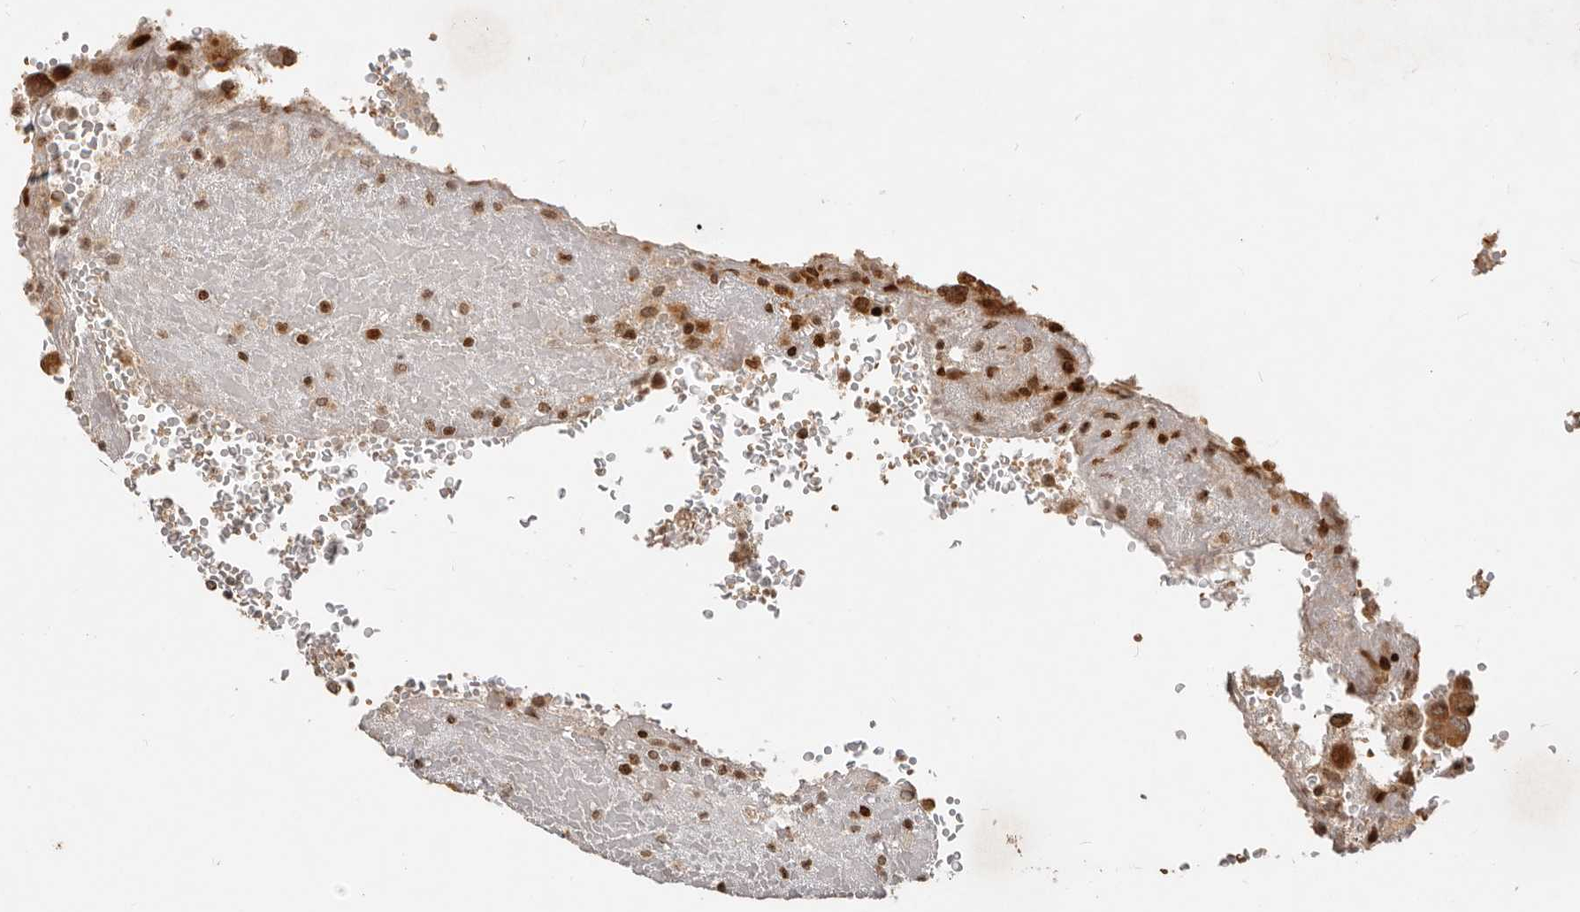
{"staining": {"intensity": "strong", "quantity": ">75%", "location": "cytoplasmic/membranous,nuclear"}, "tissue": "thyroid cancer", "cell_type": "Tumor cells", "image_type": "cancer", "snomed": [{"axis": "morphology", "description": "Papillary adenocarcinoma, NOS"}, {"axis": "topography", "description": "Thyroid gland"}], "caption": "Papillary adenocarcinoma (thyroid) stained with immunohistochemistry (IHC) reveals strong cytoplasmic/membranous and nuclear expression in approximately >75% of tumor cells.", "gene": "TRIM4", "patient": {"sex": "male", "age": 77}}